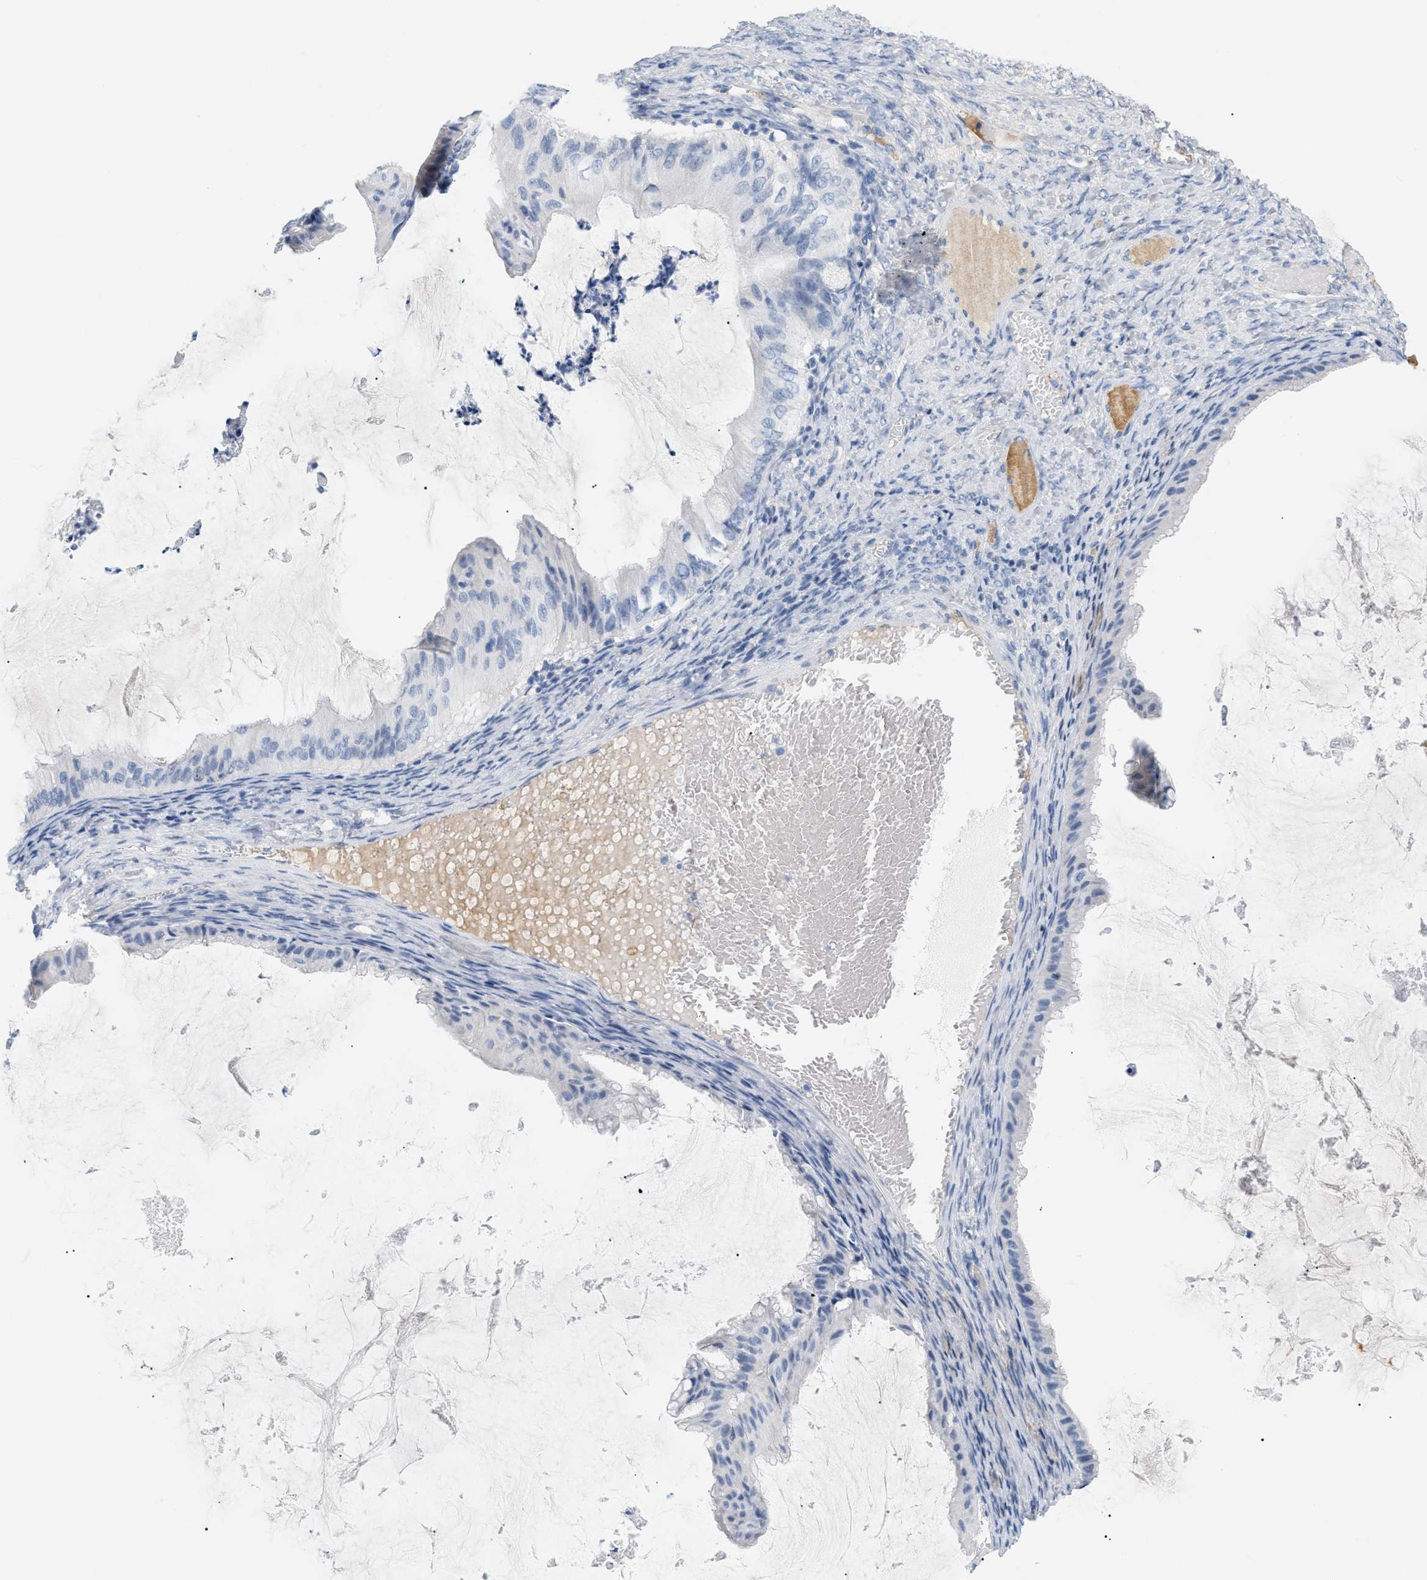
{"staining": {"intensity": "negative", "quantity": "none", "location": "none"}, "tissue": "ovarian cancer", "cell_type": "Tumor cells", "image_type": "cancer", "snomed": [{"axis": "morphology", "description": "Cystadenocarcinoma, mucinous, NOS"}, {"axis": "topography", "description": "Ovary"}], "caption": "This is a image of immunohistochemistry (IHC) staining of mucinous cystadenocarcinoma (ovarian), which shows no positivity in tumor cells. The staining was performed using DAB (3,3'-diaminobenzidine) to visualize the protein expression in brown, while the nuclei were stained in blue with hematoxylin (Magnification: 20x).", "gene": "CFH", "patient": {"sex": "female", "age": 61}}